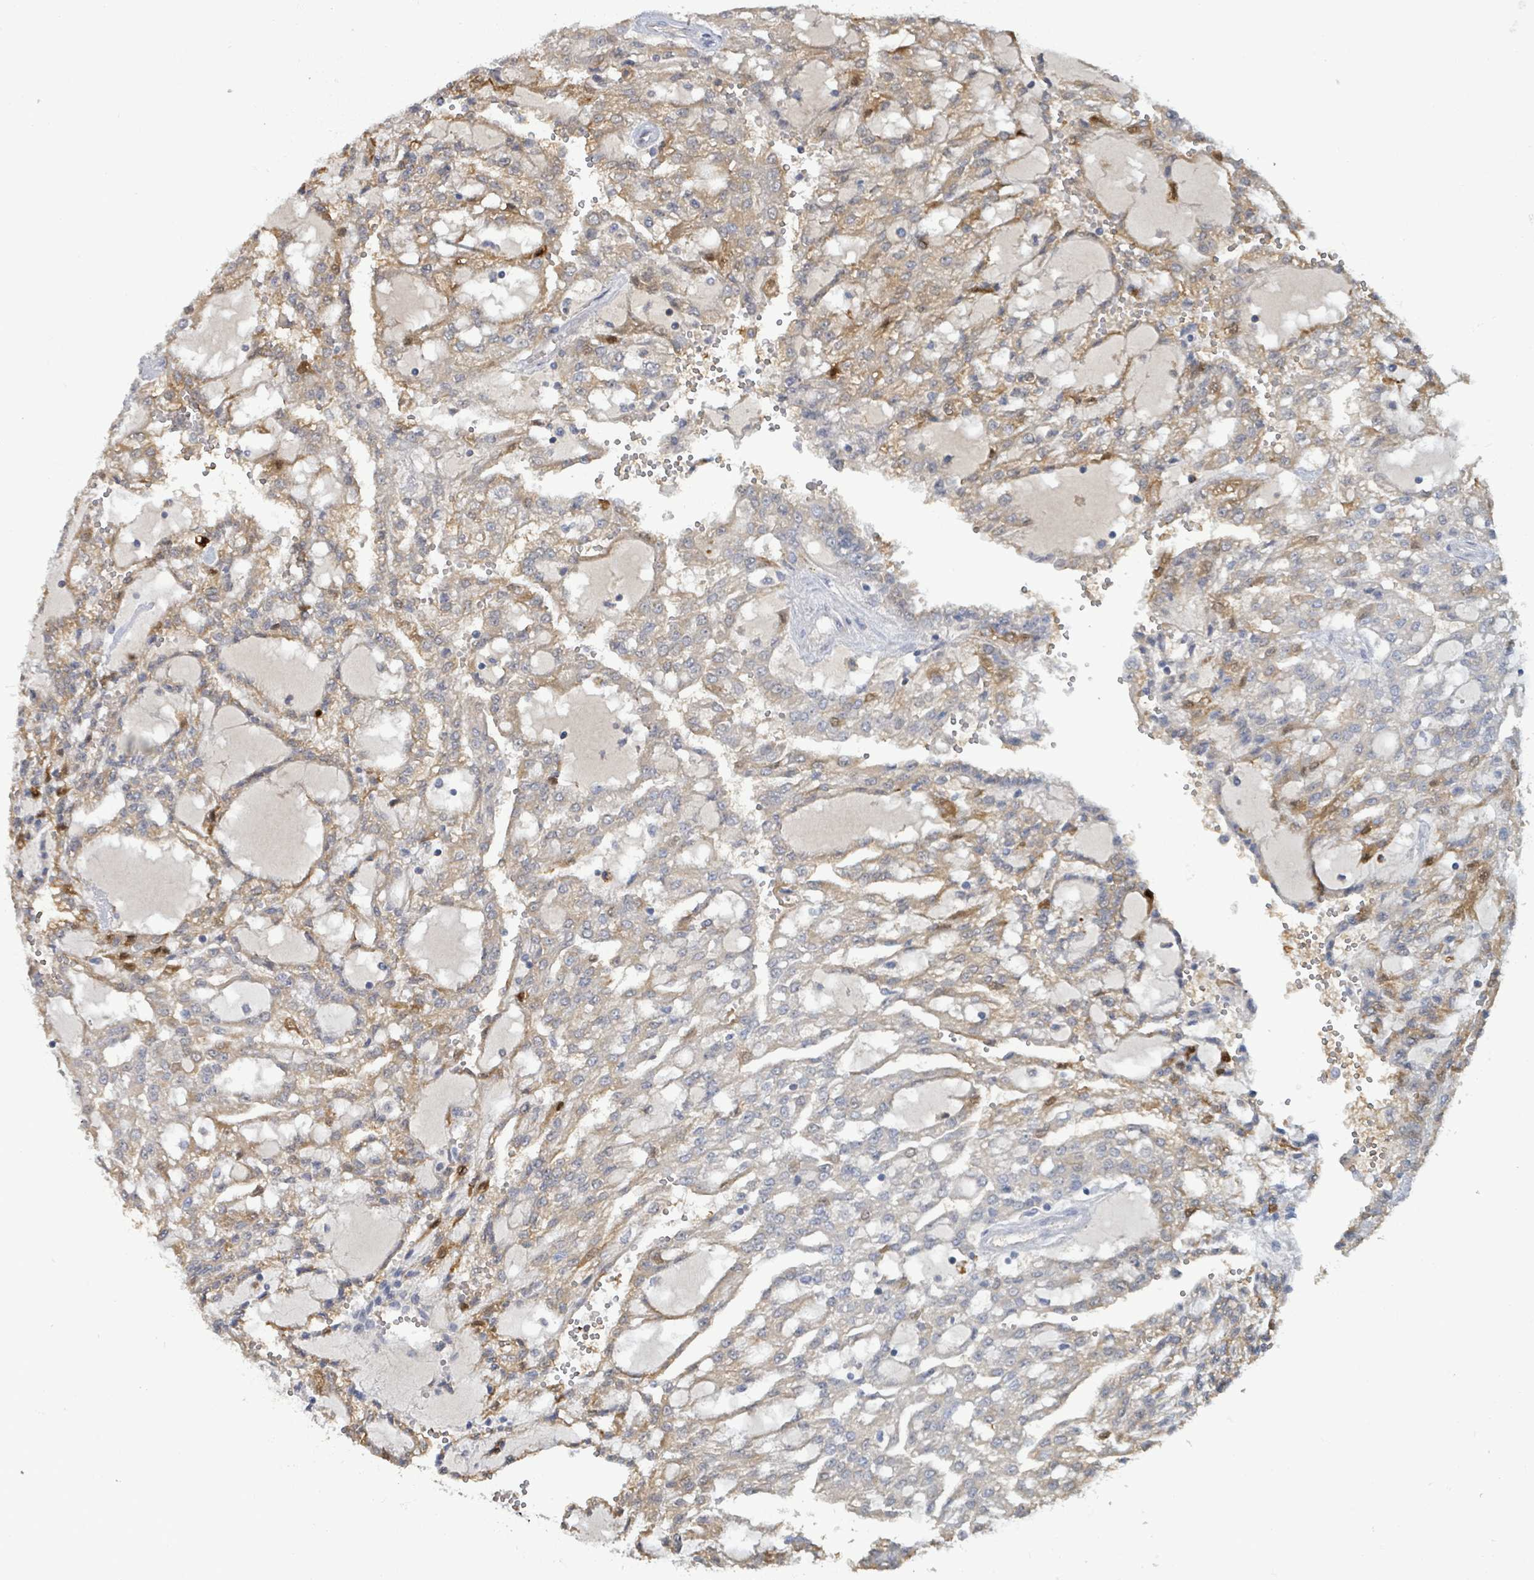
{"staining": {"intensity": "weak", "quantity": ">75%", "location": "cytoplasmic/membranous"}, "tissue": "renal cancer", "cell_type": "Tumor cells", "image_type": "cancer", "snomed": [{"axis": "morphology", "description": "Adenocarcinoma, NOS"}, {"axis": "topography", "description": "Kidney"}], "caption": "Tumor cells demonstrate low levels of weak cytoplasmic/membranous expression in approximately >75% of cells in human renal adenocarcinoma.", "gene": "PGAM1", "patient": {"sex": "male", "age": 63}}